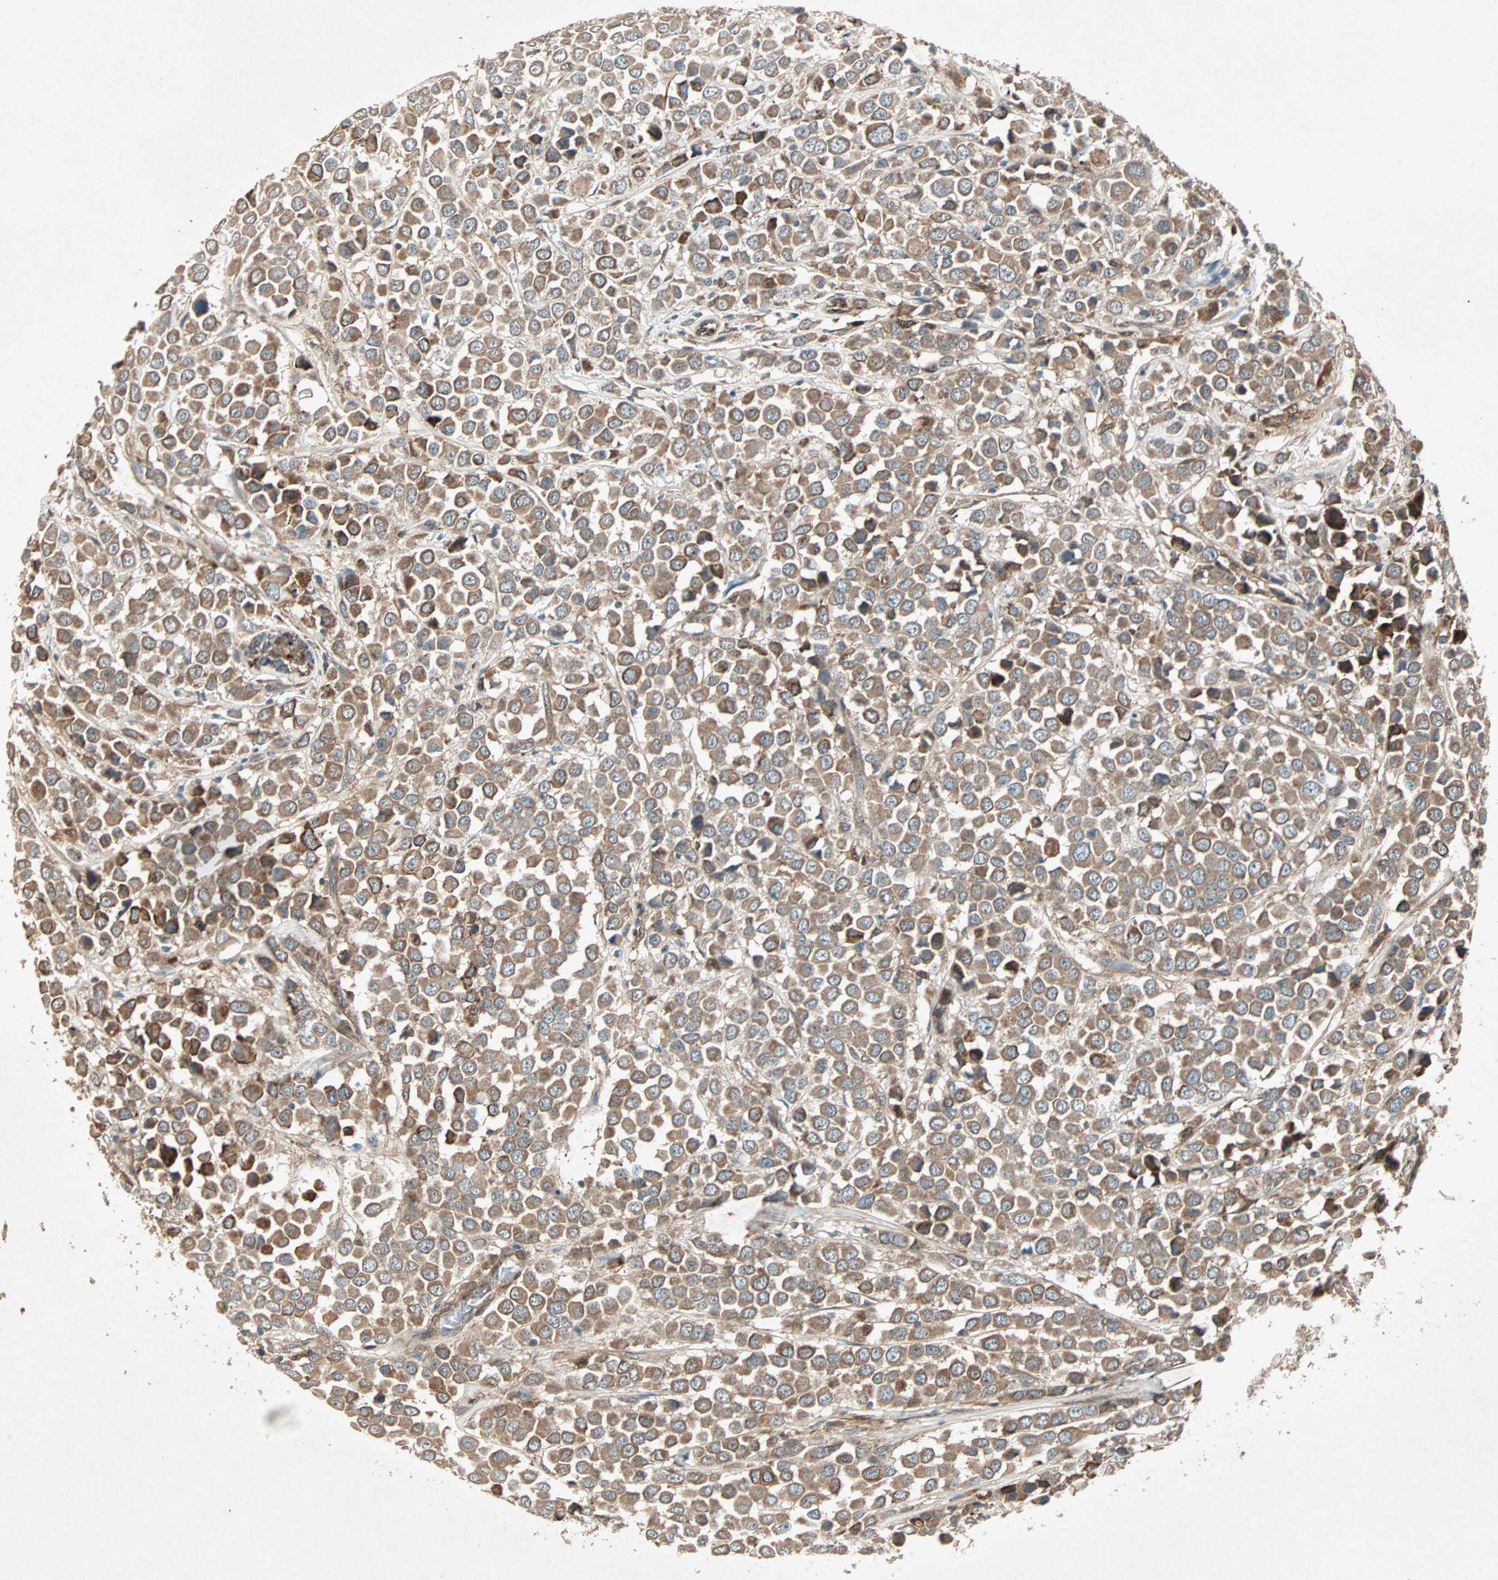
{"staining": {"intensity": "moderate", "quantity": ">75%", "location": "cytoplasmic/membranous"}, "tissue": "breast cancer", "cell_type": "Tumor cells", "image_type": "cancer", "snomed": [{"axis": "morphology", "description": "Duct carcinoma"}, {"axis": "topography", "description": "Breast"}], "caption": "Moderate cytoplasmic/membranous staining for a protein is seen in about >75% of tumor cells of breast cancer (invasive ductal carcinoma) using immunohistochemistry (IHC).", "gene": "SDSL", "patient": {"sex": "female", "age": 61}}